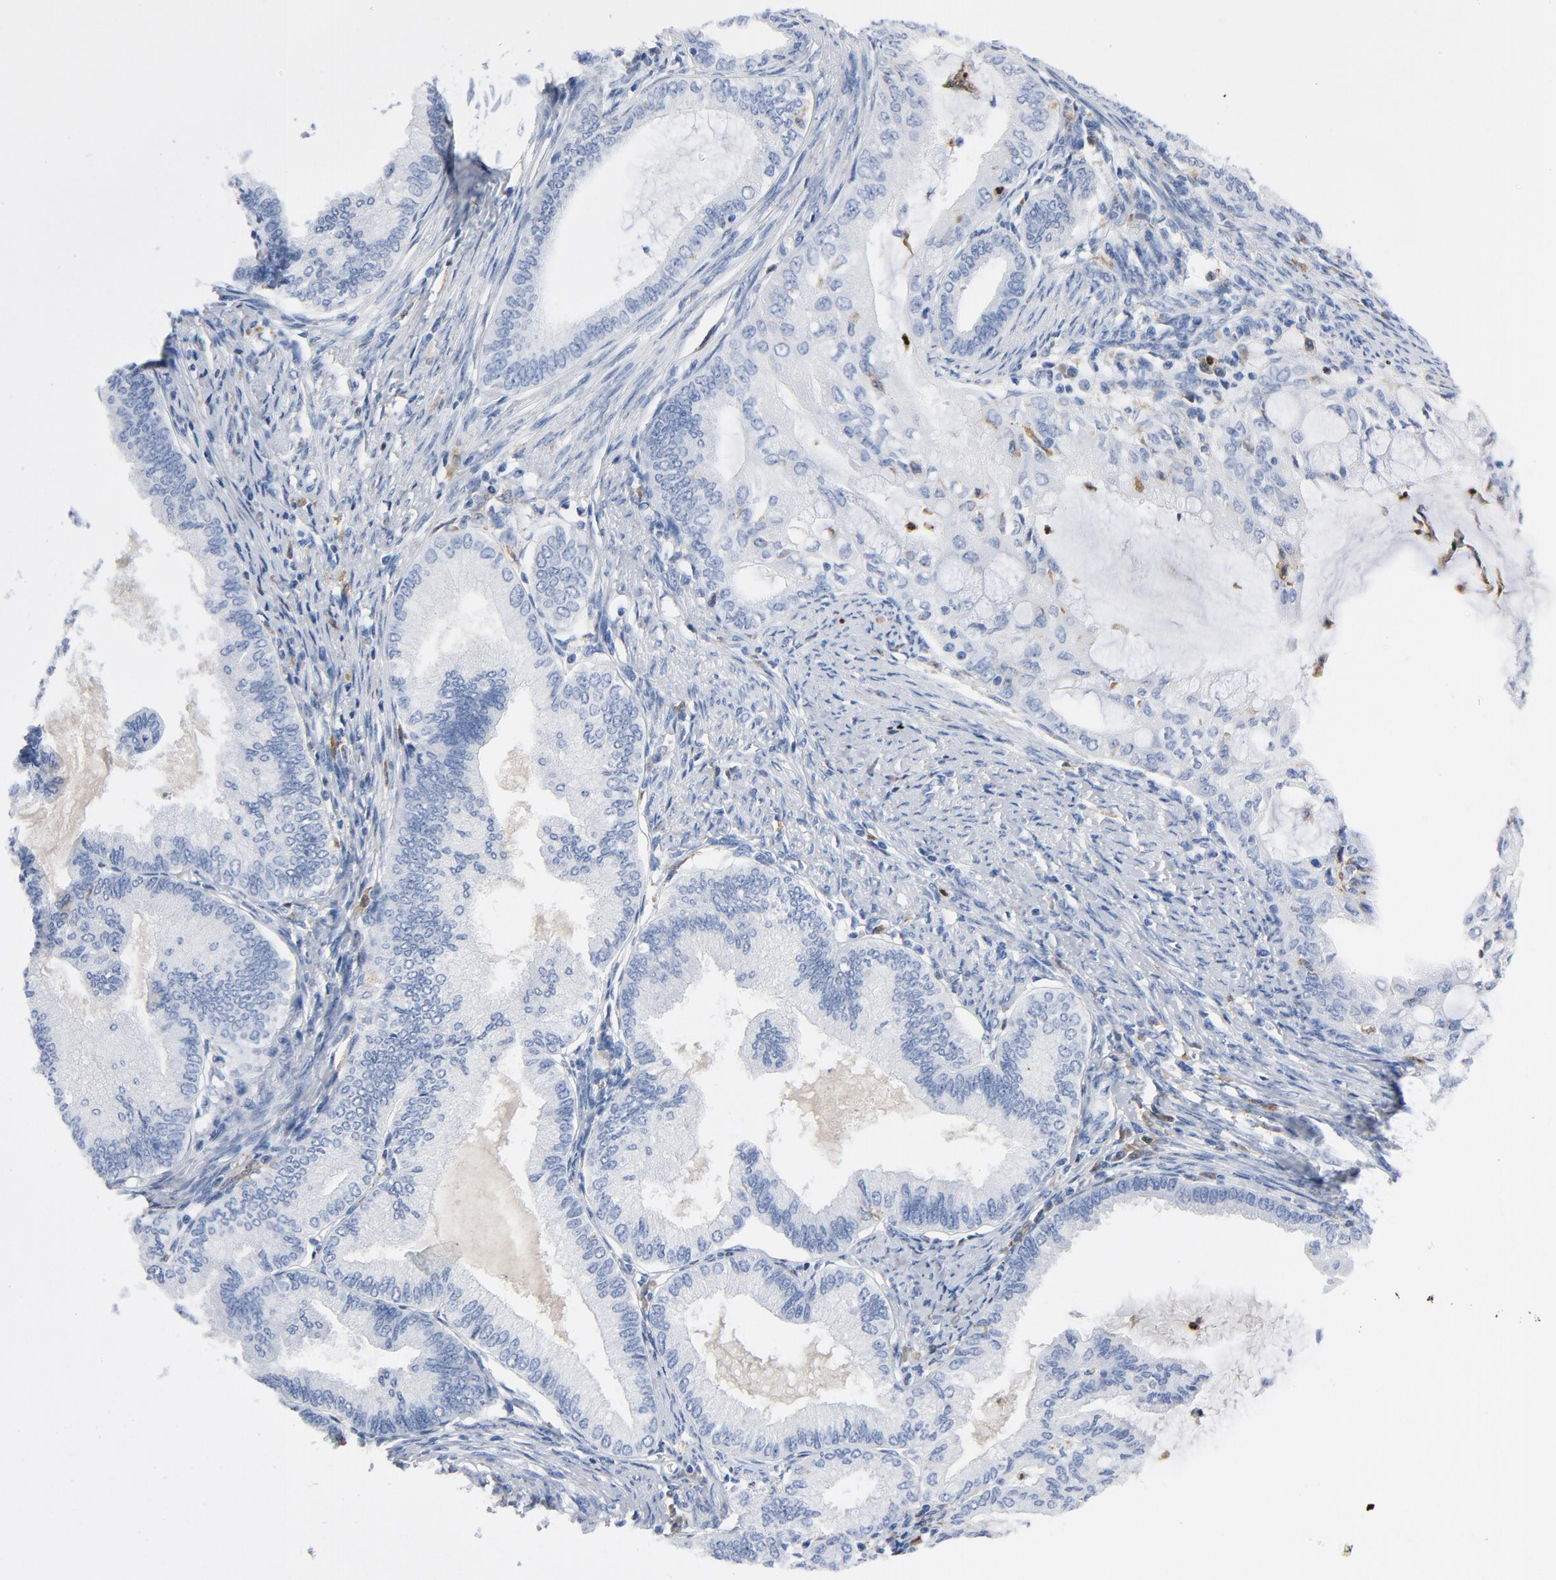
{"staining": {"intensity": "negative", "quantity": "none", "location": "none"}, "tissue": "endometrial cancer", "cell_type": "Tumor cells", "image_type": "cancer", "snomed": [{"axis": "morphology", "description": "Adenocarcinoma, NOS"}, {"axis": "topography", "description": "Endometrium"}], "caption": "Human endometrial adenocarcinoma stained for a protein using IHC displays no staining in tumor cells.", "gene": "NCF1", "patient": {"sex": "female", "age": 86}}